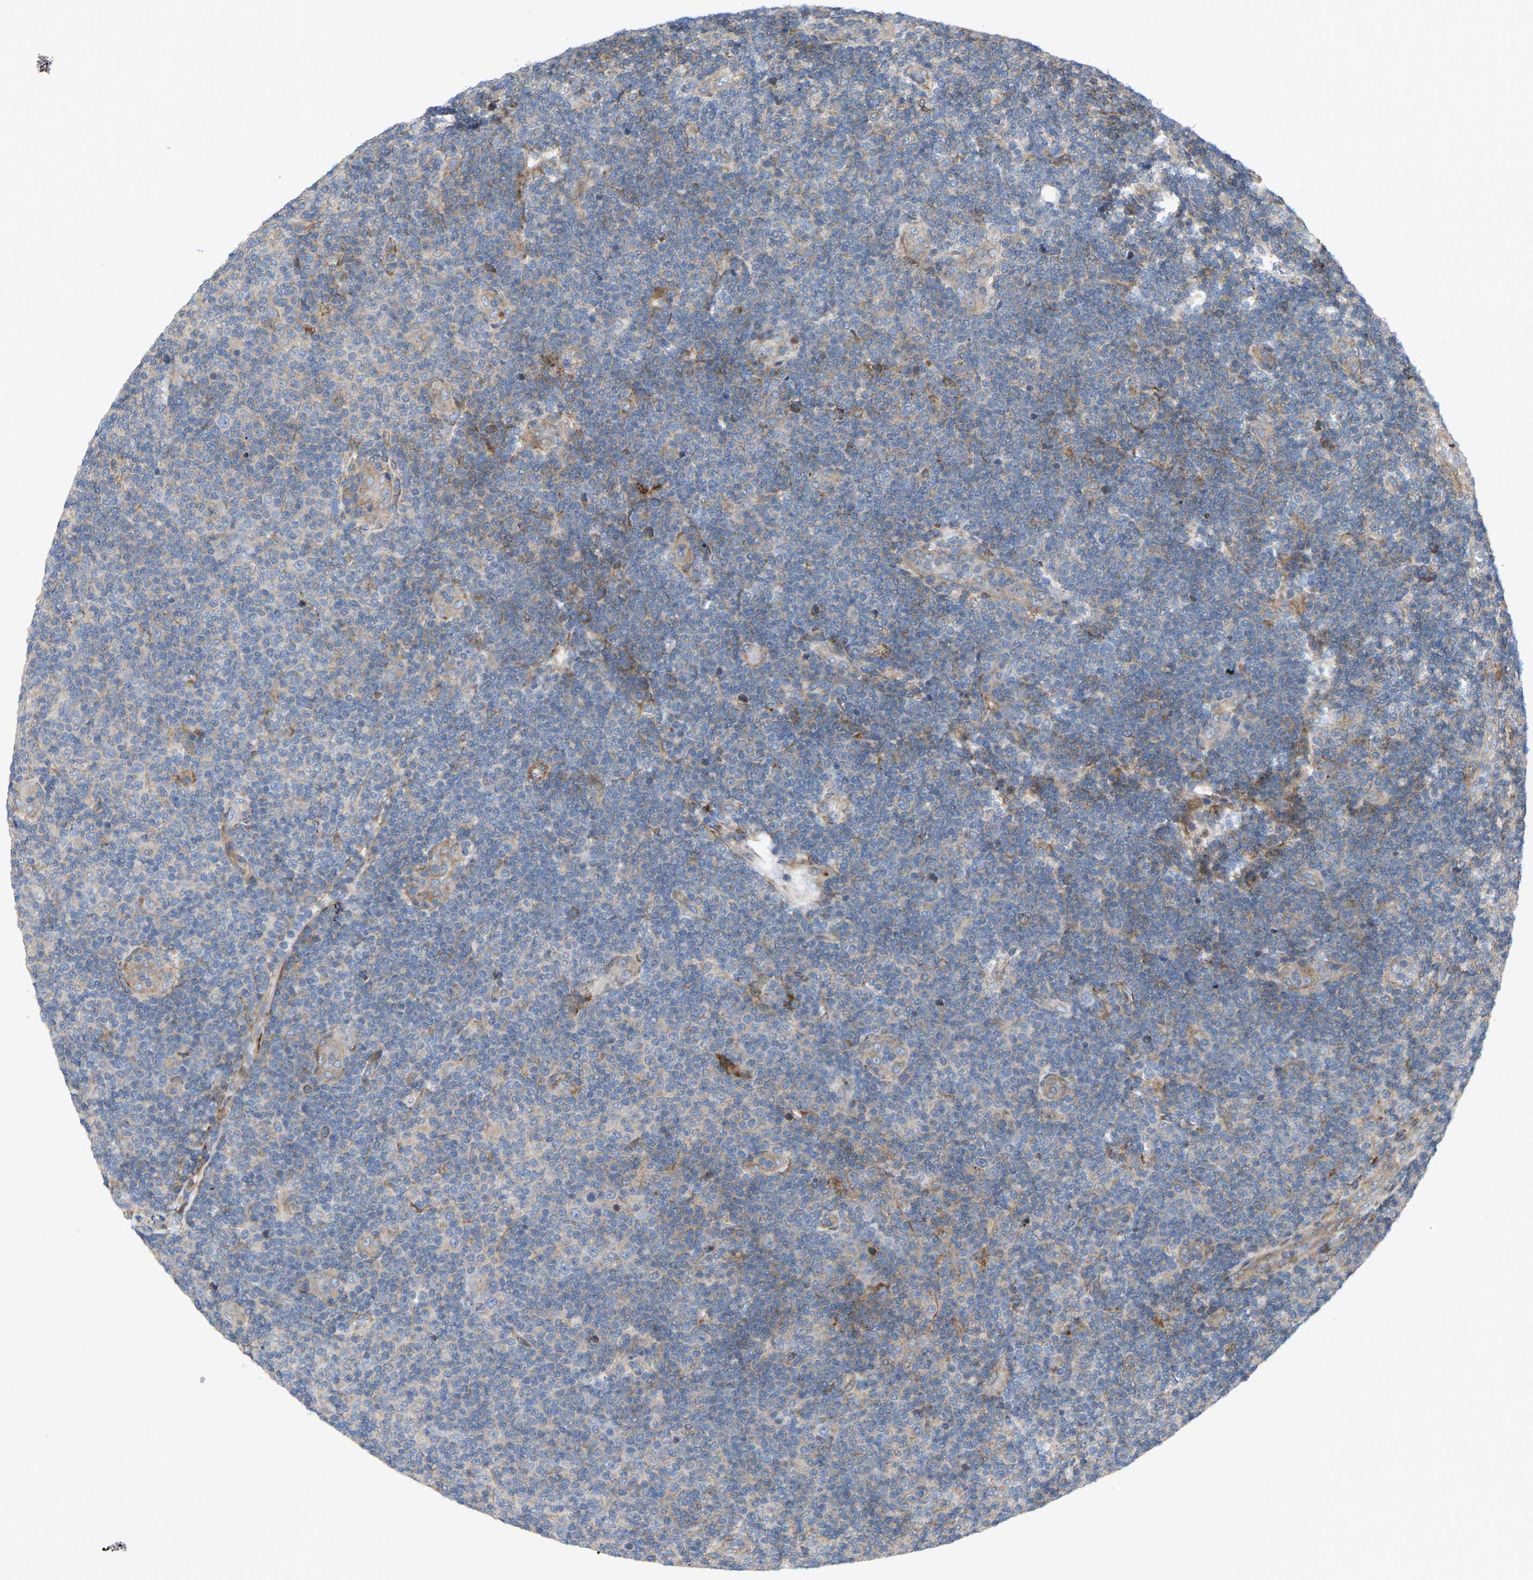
{"staining": {"intensity": "weak", "quantity": "<25%", "location": "cytoplasmic/membranous"}, "tissue": "lymphoma", "cell_type": "Tumor cells", "image_type": "cancer", "snomed": [{"axis": "morphology", "description": "Malignant lymphoma, non-Hodgkin's type, Low grade"}, {"axis": "topography", "description": "Lymph node"}], "caption": "IHC image of neoplastic tissue: lymphoma stained with DAB (3,3'-diaminobenzidine) displays no significant protein staining in tumor cells. Brightfield microscopy of immunohistochemistry (IHC) stained with DAB (3,3'-diaminobenzidine) (brown) and hematoxylin (blue), captured at high magnification.", "gene": "TOR1B", "patient": {"sex": "male", "age": 83}}